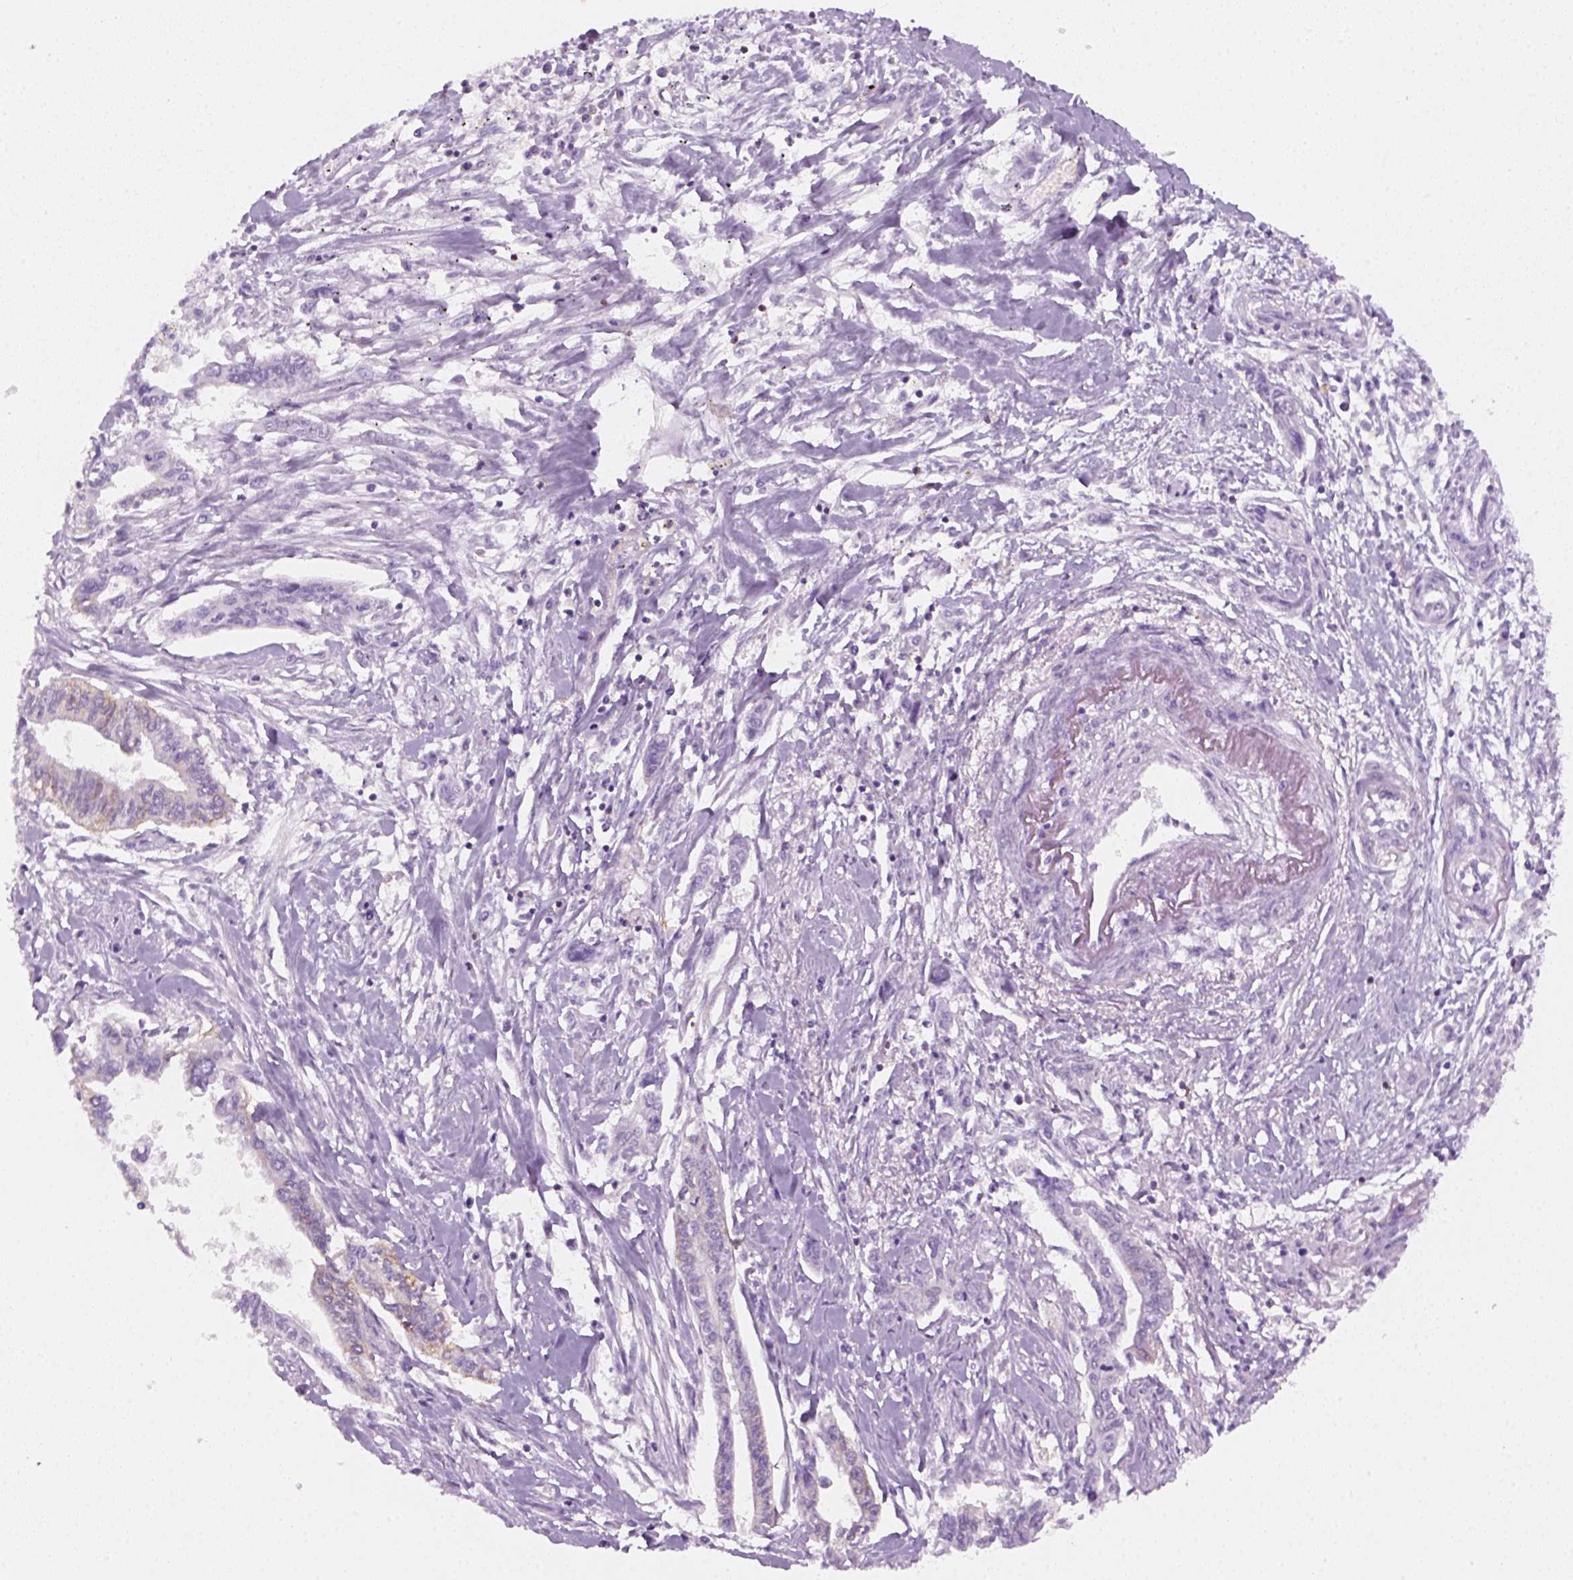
{"staining": {"intensity": "negative", "quantity": "none", "location": "none"}, "tissue": "pancreatic cancer", "cell_type": "Tumor cells", "image_type": "cancer", "snomed": [{"axis": "morphology", "description": "Adenocarcinoma, NOS"}, {"axis": "topography", "description": "Pancreas"}], "caption": "Tumor cells are negative for protein expression in human pancreatic cancer (adenocarcinoma).", "gene": "AQP3", "patient": {"sex": "male", "age": 60}}